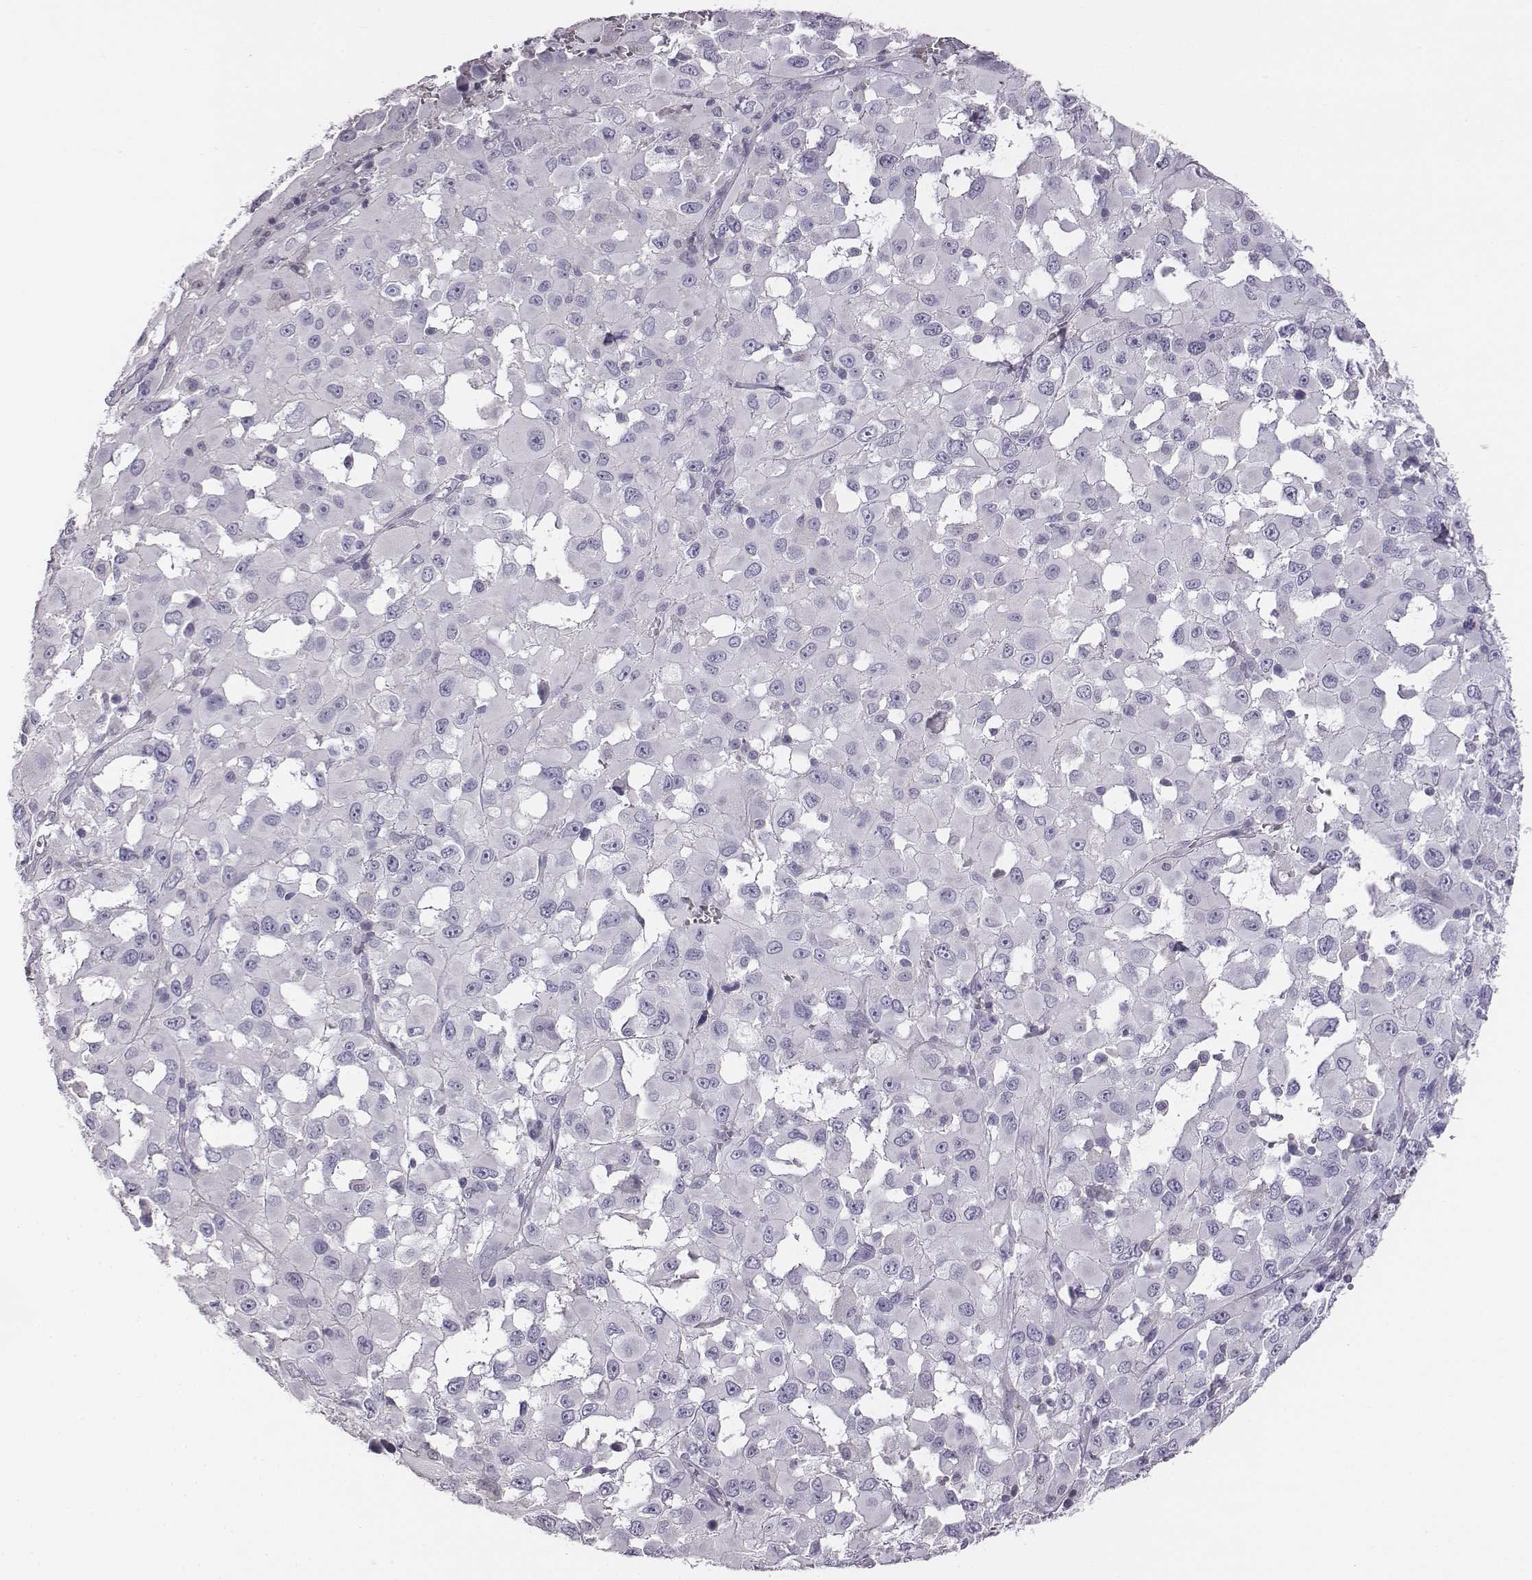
{"staining": {"intensity": "negative", "quantity": "none", "location": "none"}, "tissue": "melanoma", "cell_type": "Tumor cells", "image_type": "cancer", "snomed": [{"axis": "morphology", "description": "Malignant melanoma, Metastatic site"}, {"axis": "topography", "description": "Lymph node"}], "caption": "DAB immunohistochemical staining of human melanoma shows no significant expression in tumor cells.", "gene": "ADAM7", "patient": {"sex": "male", "age": 50}}